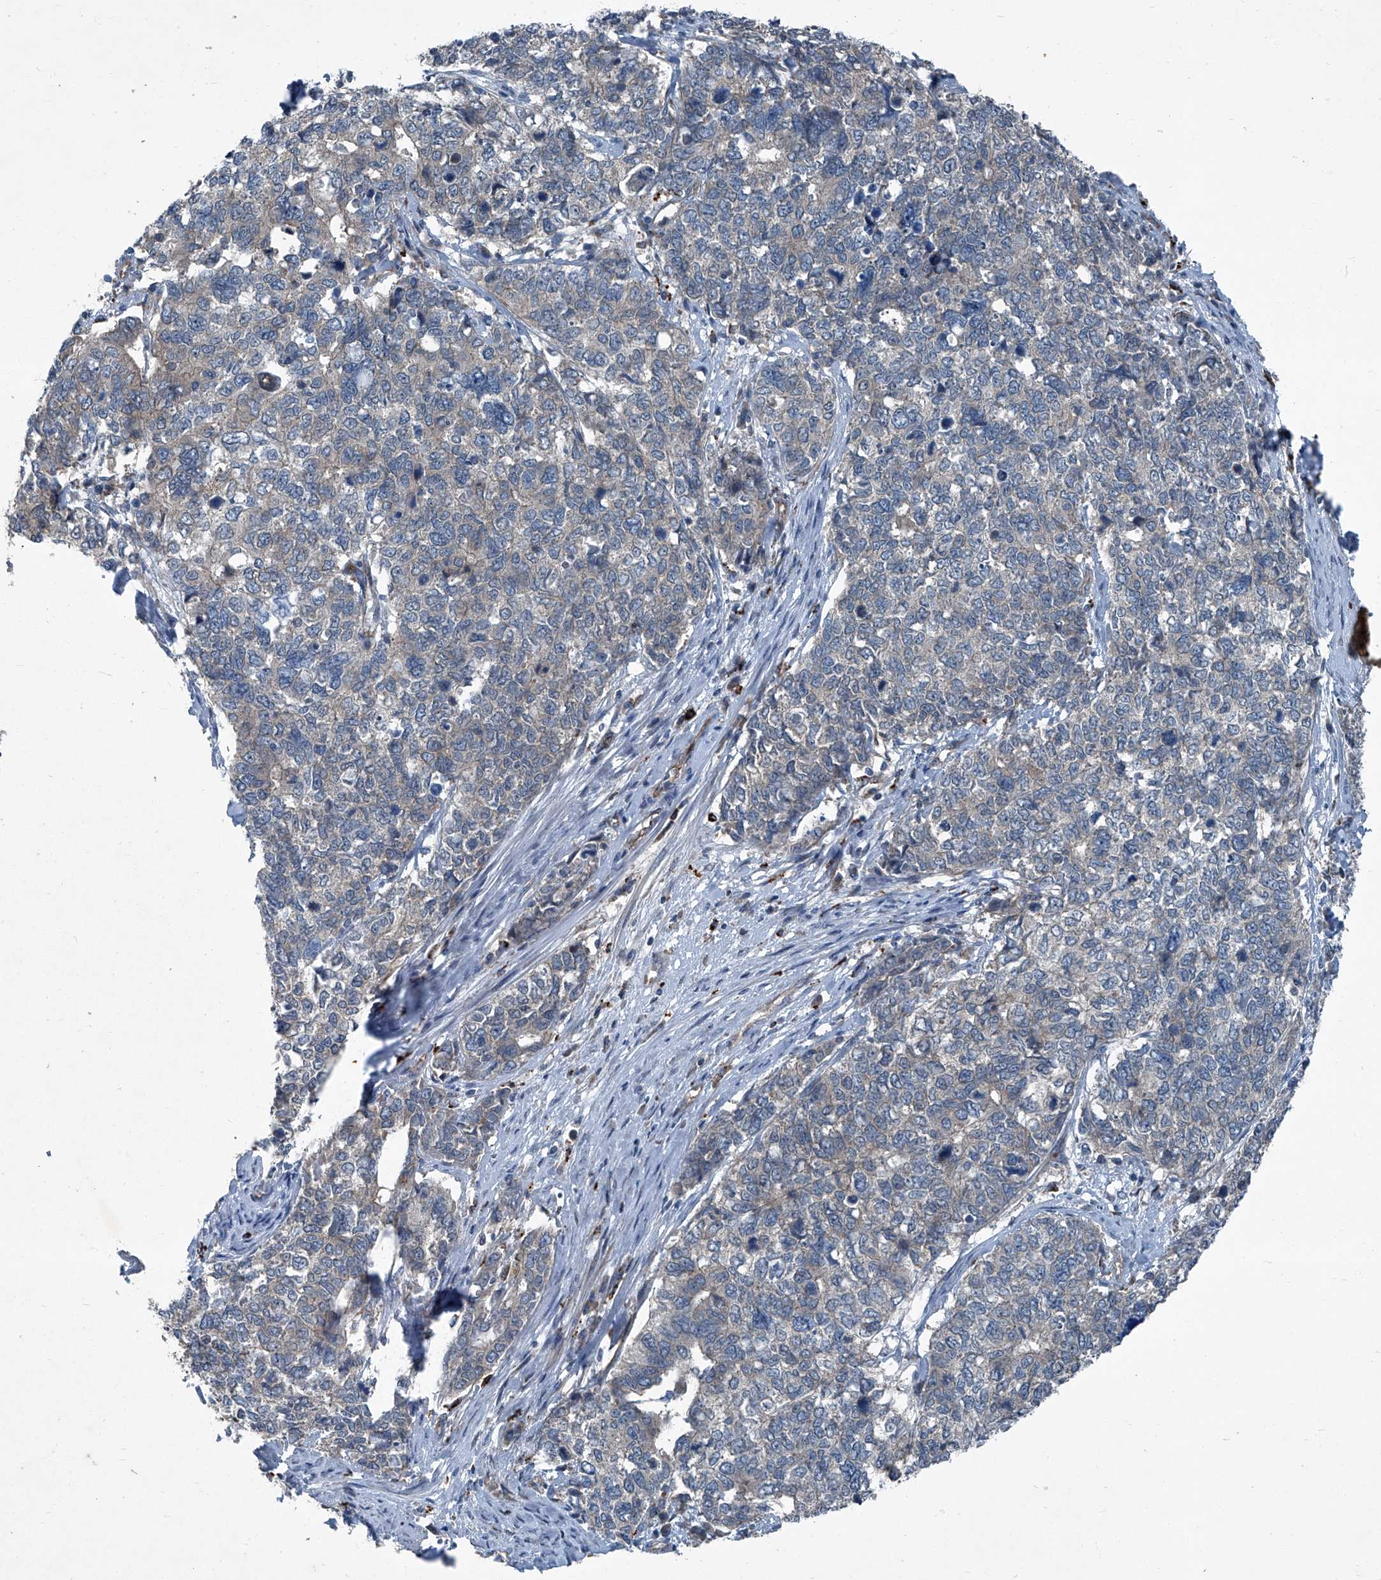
{"staining": {"intensity": "negative", "quantity": "none", "location": "none"}, "tissue": "cervical cancer", "cell_type": "Tumor cells", "image_type": "cancer", "snomed": [{"axis": "morphology", "description": "Squamous cell carcinoma, NOS"}, {"axis": "topography", "description": "Cervix"}], "caption": "This is an immunohistochemistry (IHC) photomicrograph of cervical cancer (squamous cell carcinoma). There is no staining in tumor cells.", "gene": "SENP2", "patient": {"sex": "female", "age": 63}}